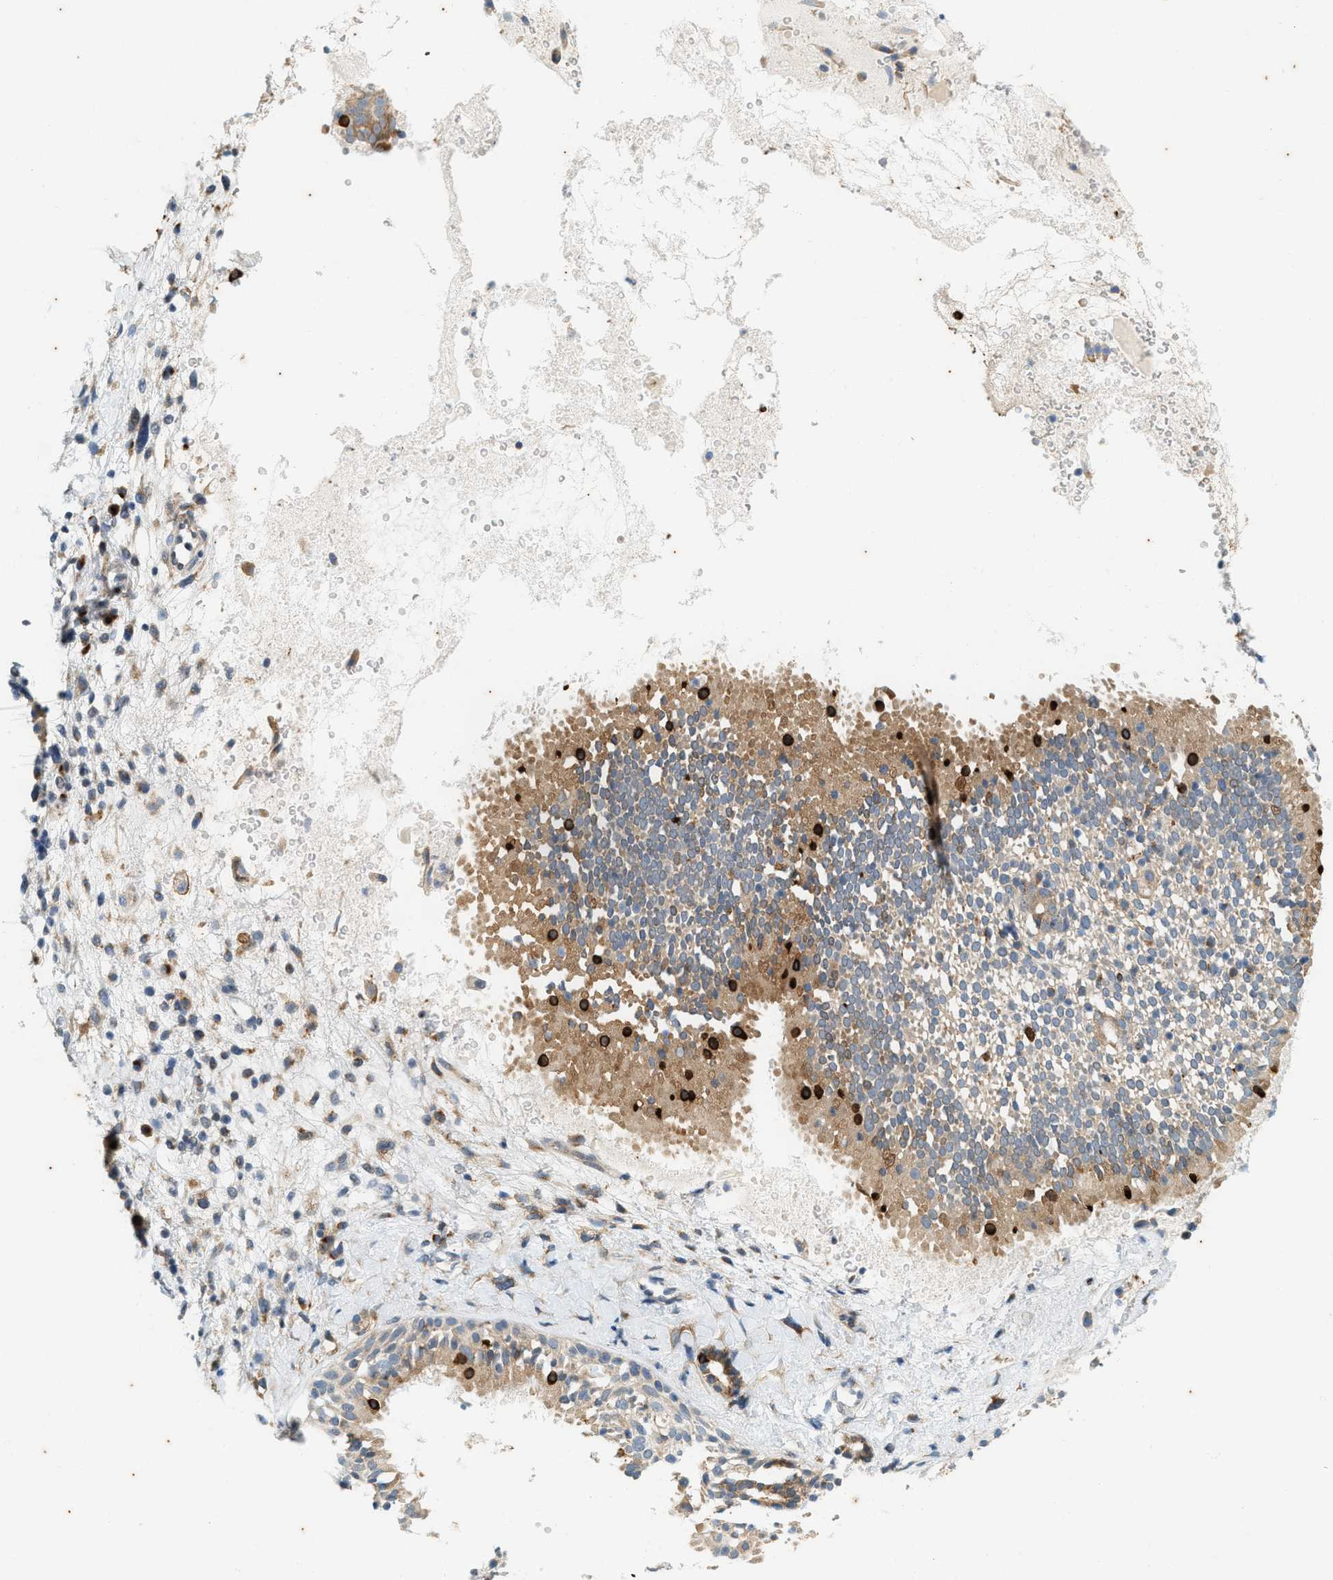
{"staining": {"intensity": "weak", "quantity": ">75%", "location": "cytoplasmic/membranous"}, "tissue": "nasopharynx", "cell_type": "Respiratory epithelial cells", "image_type": "normal", "snomed": [{"axis": "morphology", "description": "Normal tissue, NOS"}, {"axis": "topography", "description": "Nasopharynx"}], "caption": "Normal nasopharynx shows weak cytoplasmic/membranous expression in approximately >75% of respiratory epithelial cells, visualized by immunohistochemistry. (DAB = brown stain, brightfield microscopy at high magnification).", "gene": "CHPF2", "patient": {"sex": "male", "age": 22}}